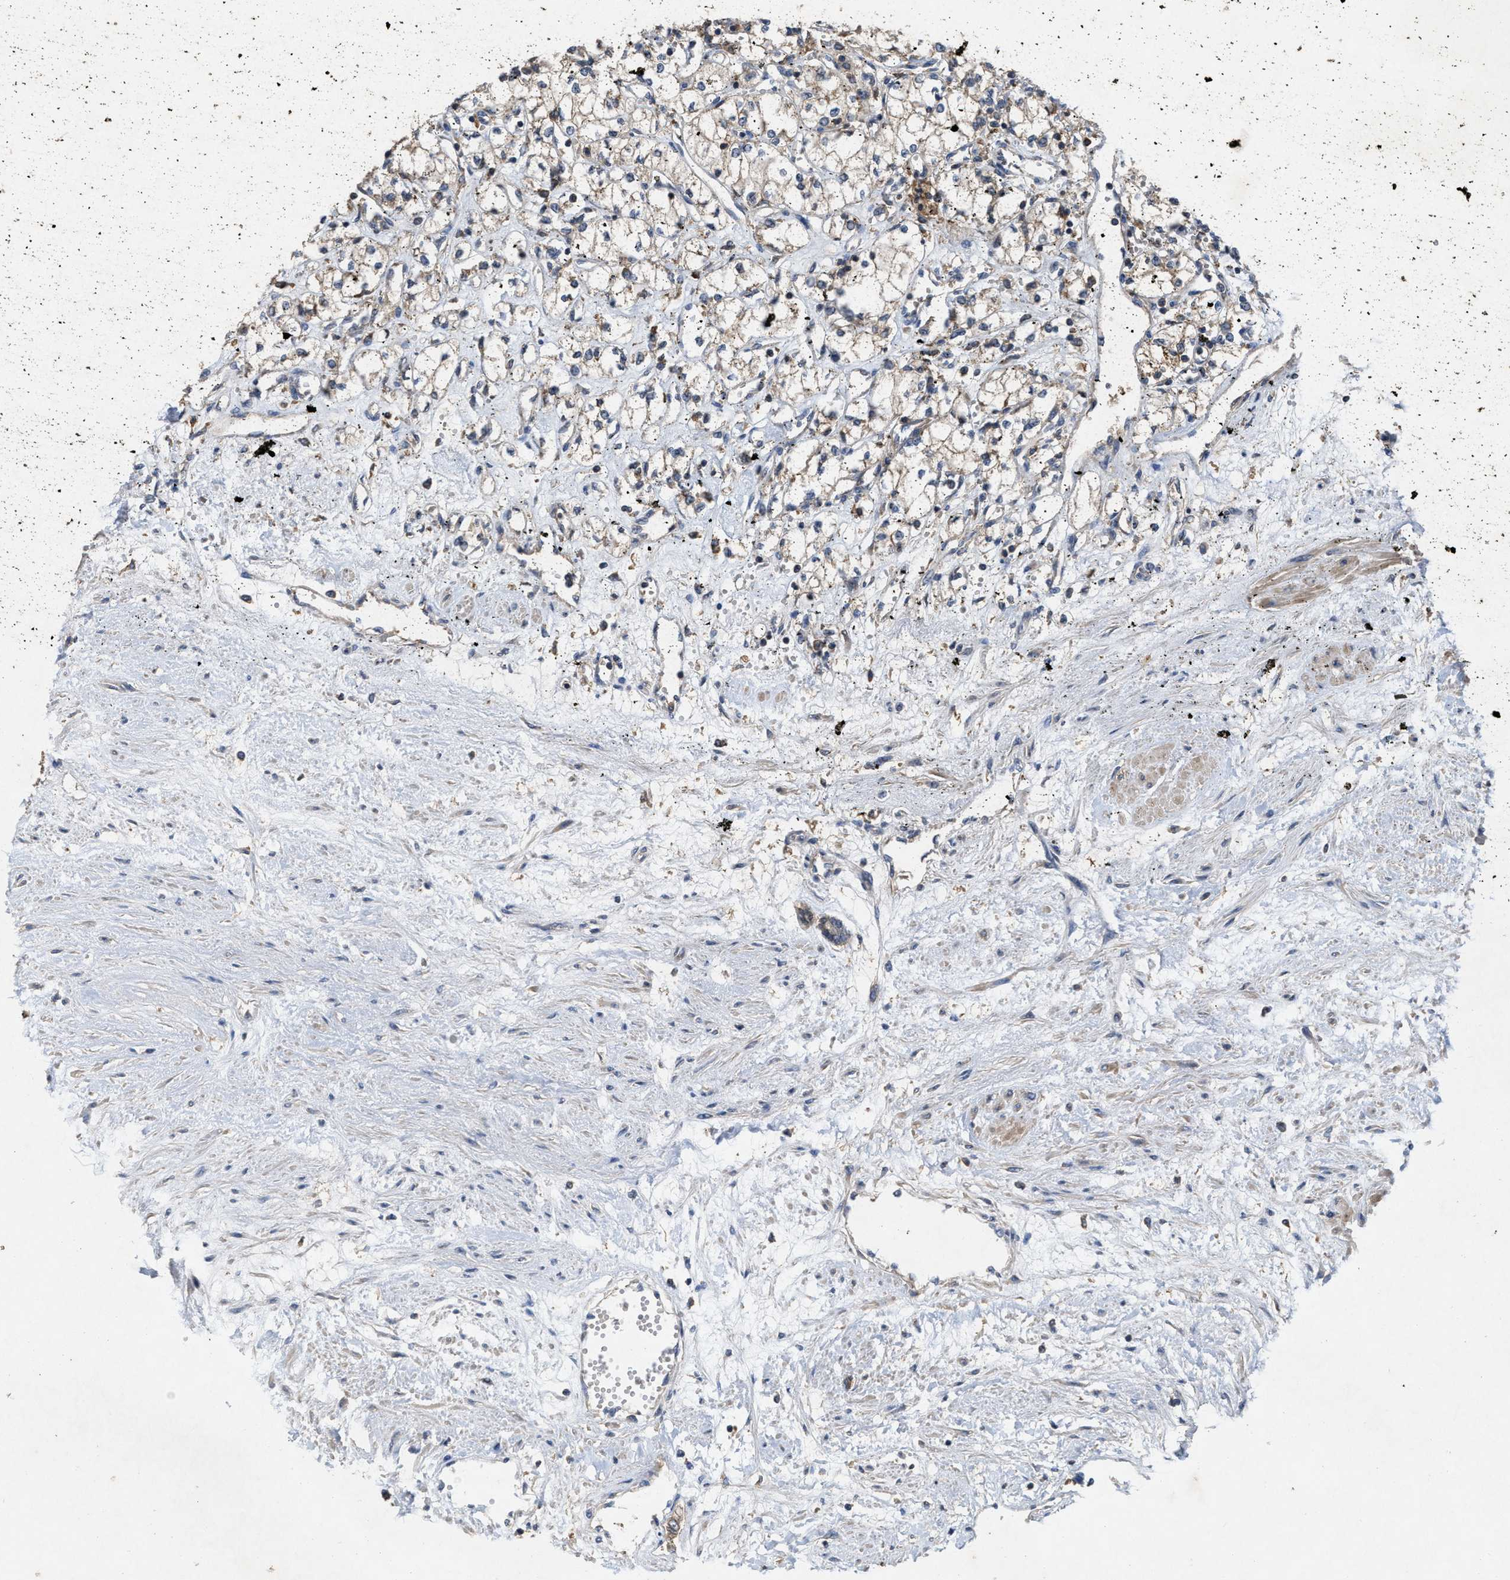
{"staining": {"intensity": "negative", "quantity": "none", "location": "none"}, "tissue": "renal cancer", "cell_type": "Tumor cells", "image_type": "cancer", "snomed": [{"axis": "morphology", "description": "Adenocarcinoma, NOS"}, {"axis": "topography", "description": "Kidney"}], "caption": "High magnification brightfield microscopy of renal cancer stained with DAB (3,3'-diaminobenzidine) (brown) and counterstained with hematoxylin (blue): tumor cells show no significant expression. (DAB (3,3'-diaminobenzidine) immunohistochemistry visualized using brightfield microscopy, high magnification).", "gene": "LPAR2", "patient": {"sex": "male", "age": 59}}